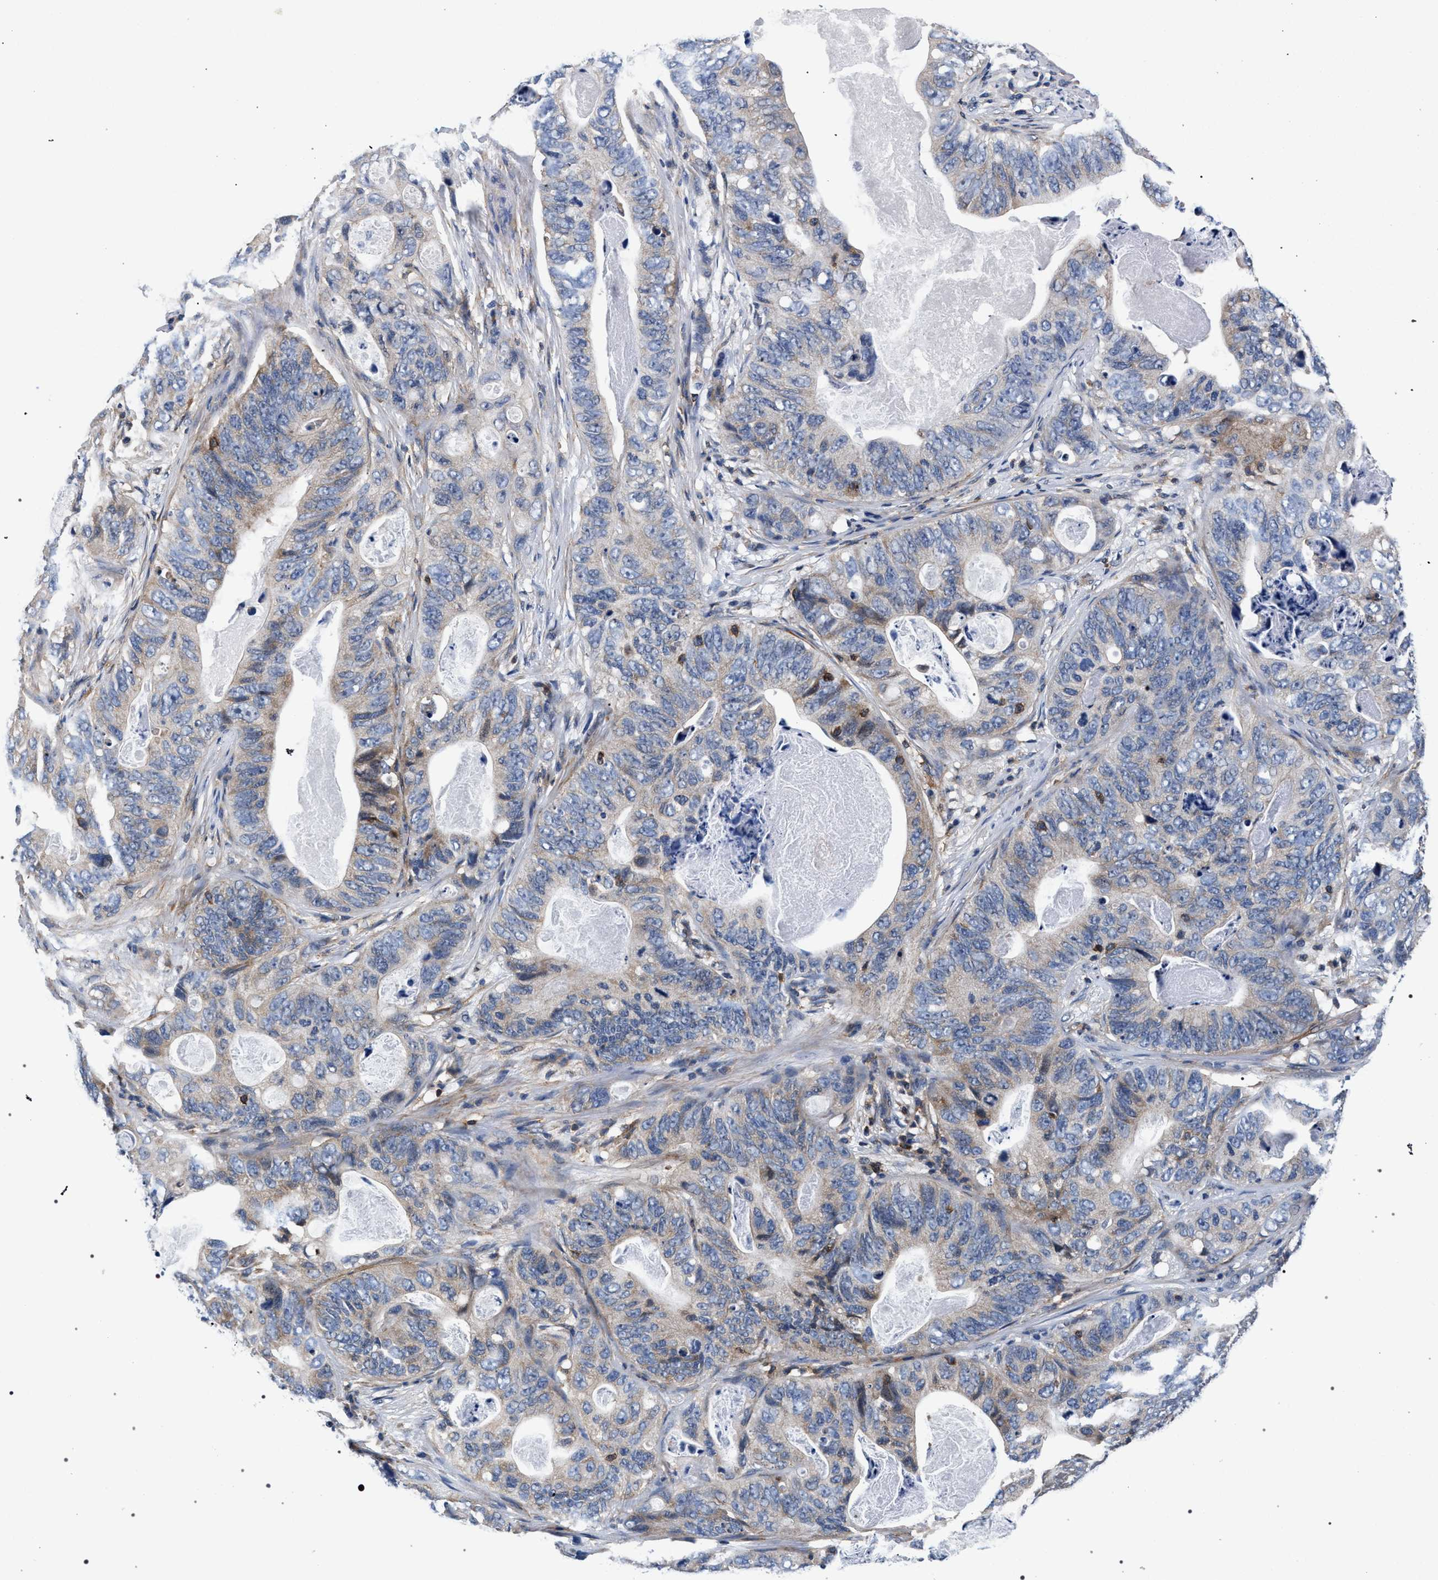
{"staining": {"intensity": "weak", "quantity": "<25%", "location": "cytoplasmic/membranous"}, "tissue": "stomach cancer", "cell_type": "Tumor cells", "image_type": "cancer", "snomed": [{"axis": "morphology", "description": "Adenocarcinoma, NOS"}, {"axis": "topography", "description": "Stomach"}], "caption": "Adenocarcinoma (stomach) stained for a protein using immunohistochemistry (IHC) displays no staining tumor cells.", "gene": "LASP1", "patient": {"sex": "female", "age": 89}}